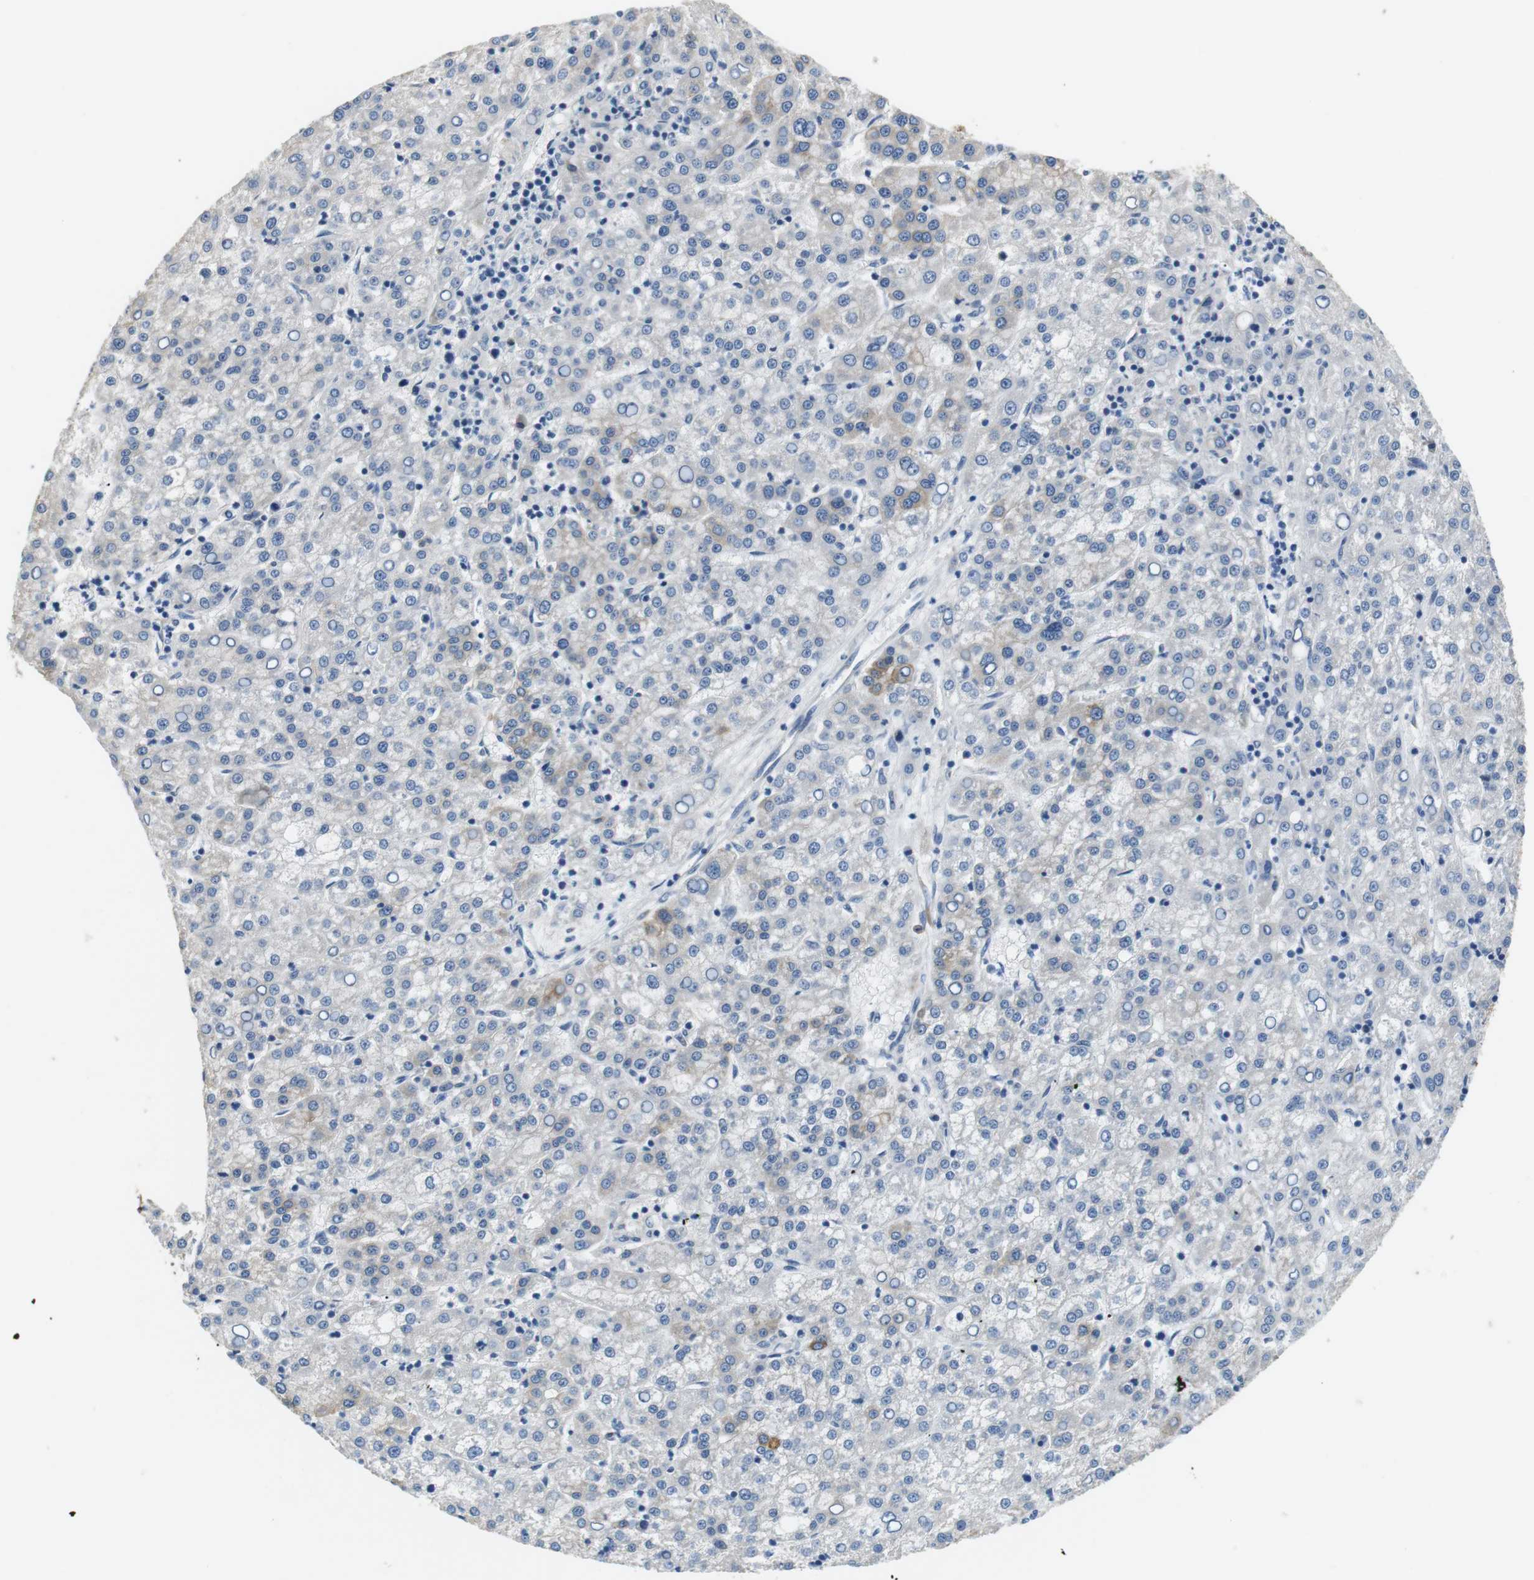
{"staining": {"intensity": "negative", "quantity": "none", "location": "none"}, "tissue": "liver cancer", "cell_type": "Tumor cells", "image_type": "cancer", "snomed": [{"axis": "morphology", "description": "Carcinoma, Hepatocellular, NOS"}, {"axis": "topography", "description": "Liver"}], "caption": "Immunohistochemistry micrograph of human liver cancer stained for a protein (brown), which reveals no expression in tumor cells.", "gene": "UNC5CL", "patient": {"sex": "female", "age": 58}}